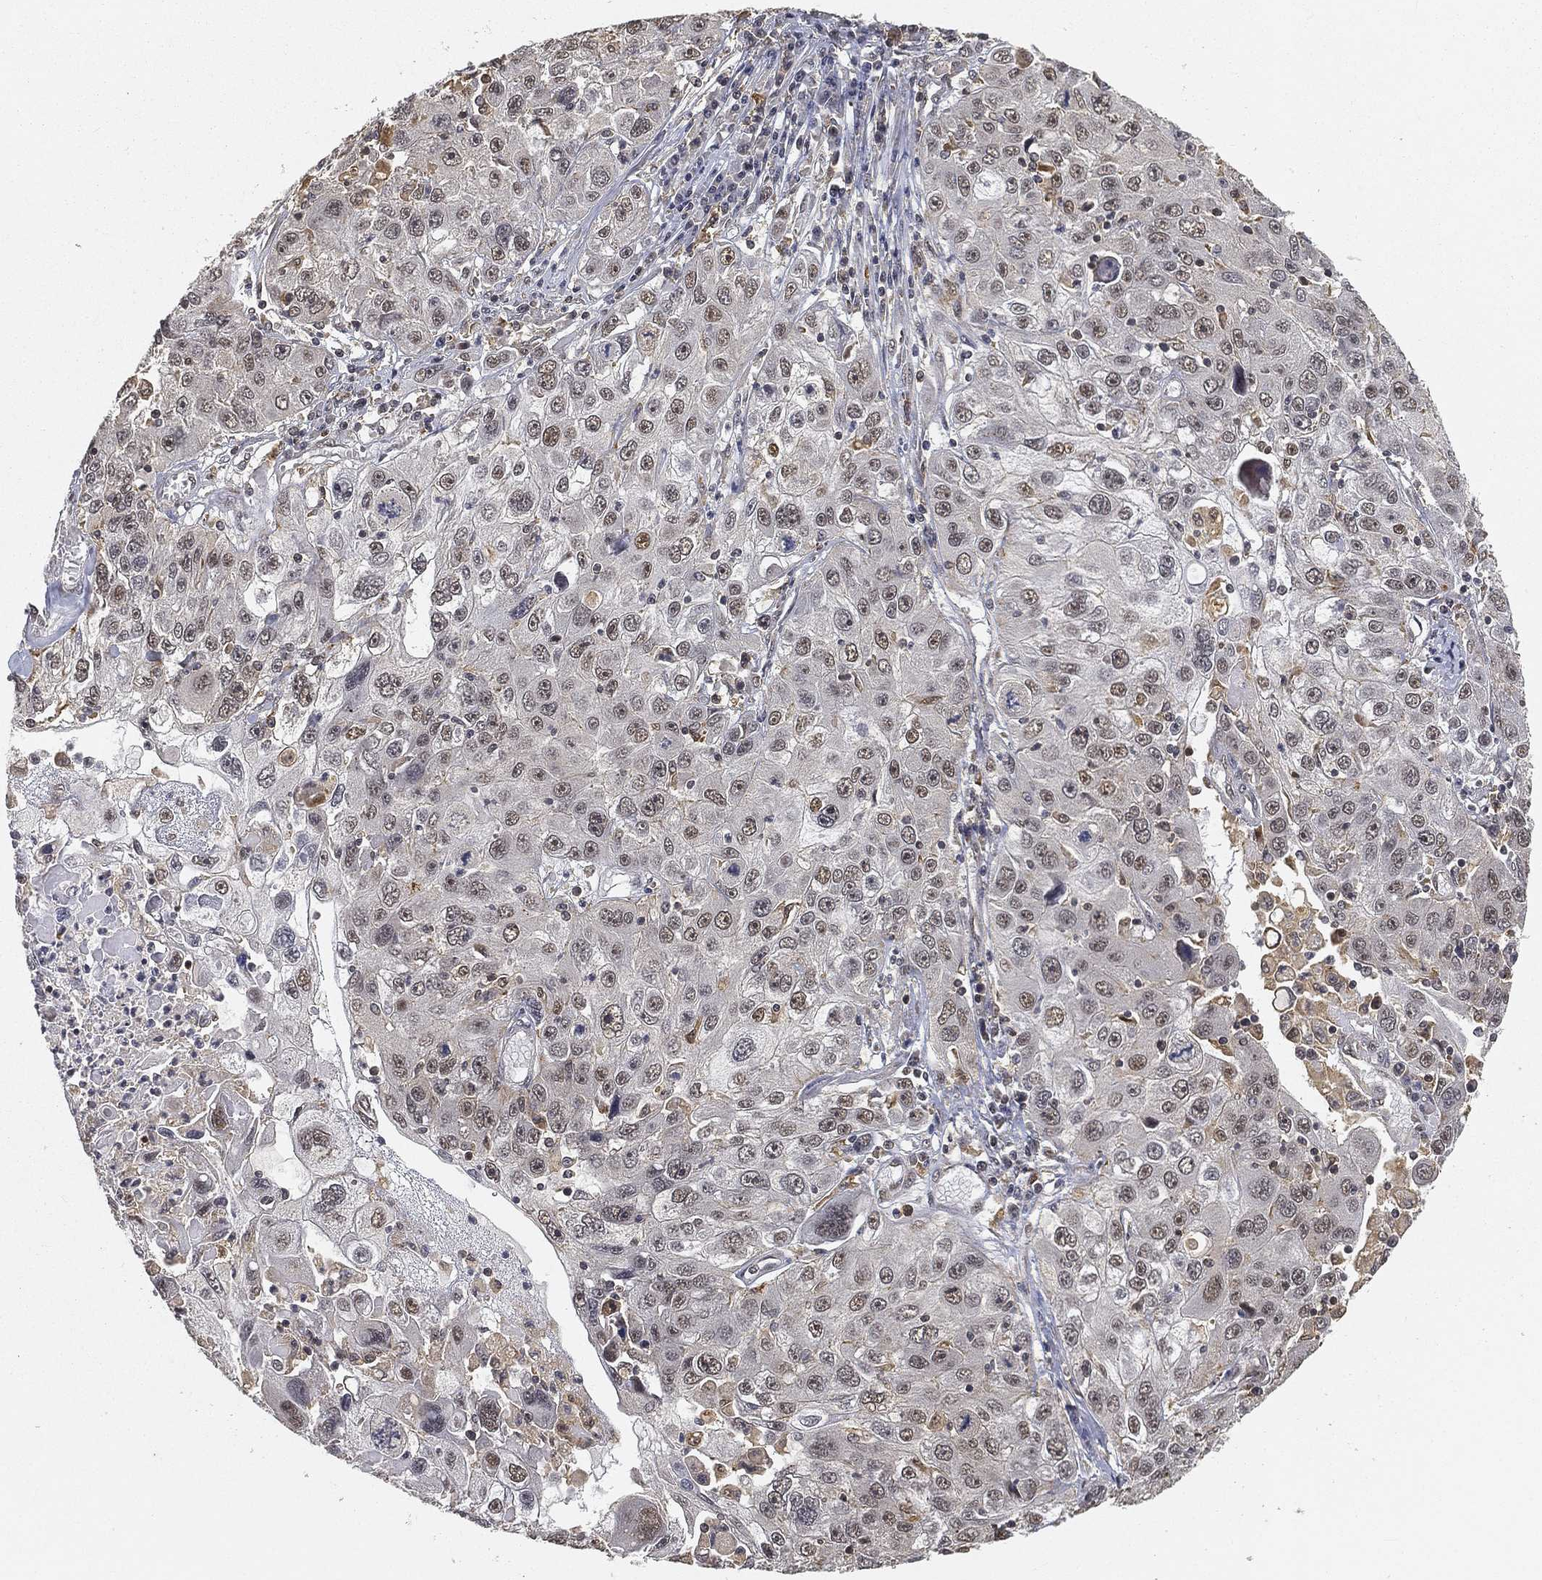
{"staining": {"intensity": "negative", "quantity": "none", "location": "none"}, "tissue": "stomach cancer", "cell_type": "Tumor cells", "image_type": "cancer", "snomed": [{"axis": "morphology", "description": "Adenocarcinoma, NOS"}, {"axis": "topography", "description": "Stomach"}], "caption": "Immunohistochemistry micrograph of neoplastic tissue: stomach adenocarcinoma stained with DAB (3,3'-diaminobenzidine) reveals no significant protein expression in tumor cells.", "gene": "WDR26", "patient": {"sex": "male", "age": 56}}